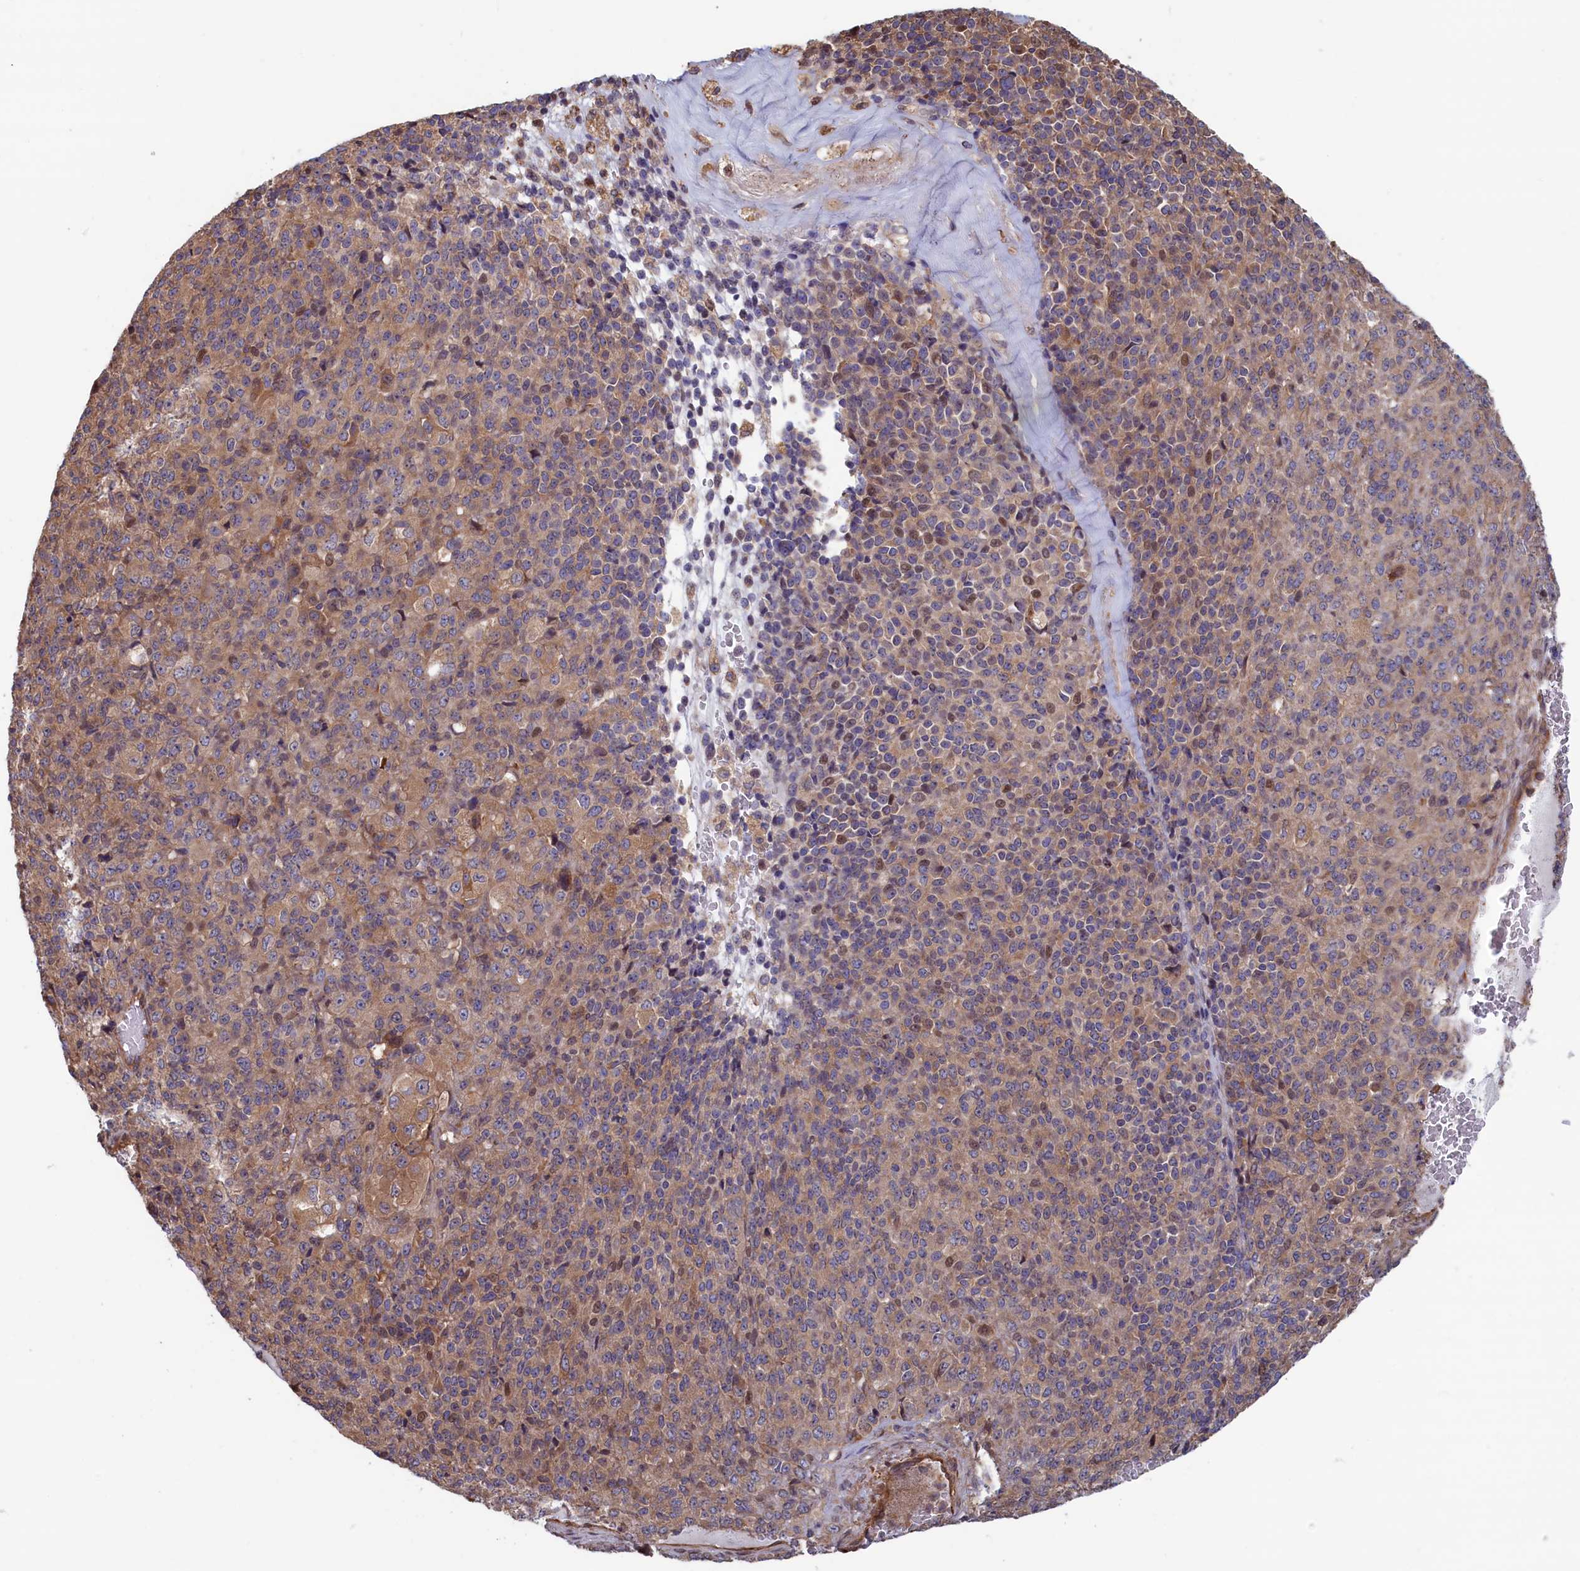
{"staining": {"intensity": "weak", "quantity": "25%-75%", "location": "cytoplasmic/membranous"}, "tissue": "melanoma", "cell_type": "Tumor cells", "image_type": "cancer", "snomed": [{"axis": "morphology", "description": "Malignant melanoma, Metastatic site"}, {"axis": "topography", "description": "Brain"}], "caption": "A high-resolution photomicrograph shows immunohistochemistry staining of malignant melanoma (metastatic site), which demonstrates weak cytoplasmic/membranous expression in about 25%-75% of tumor cells.", "gene": "RILPL1", "patient": {"sex": "female", "age": 56}}